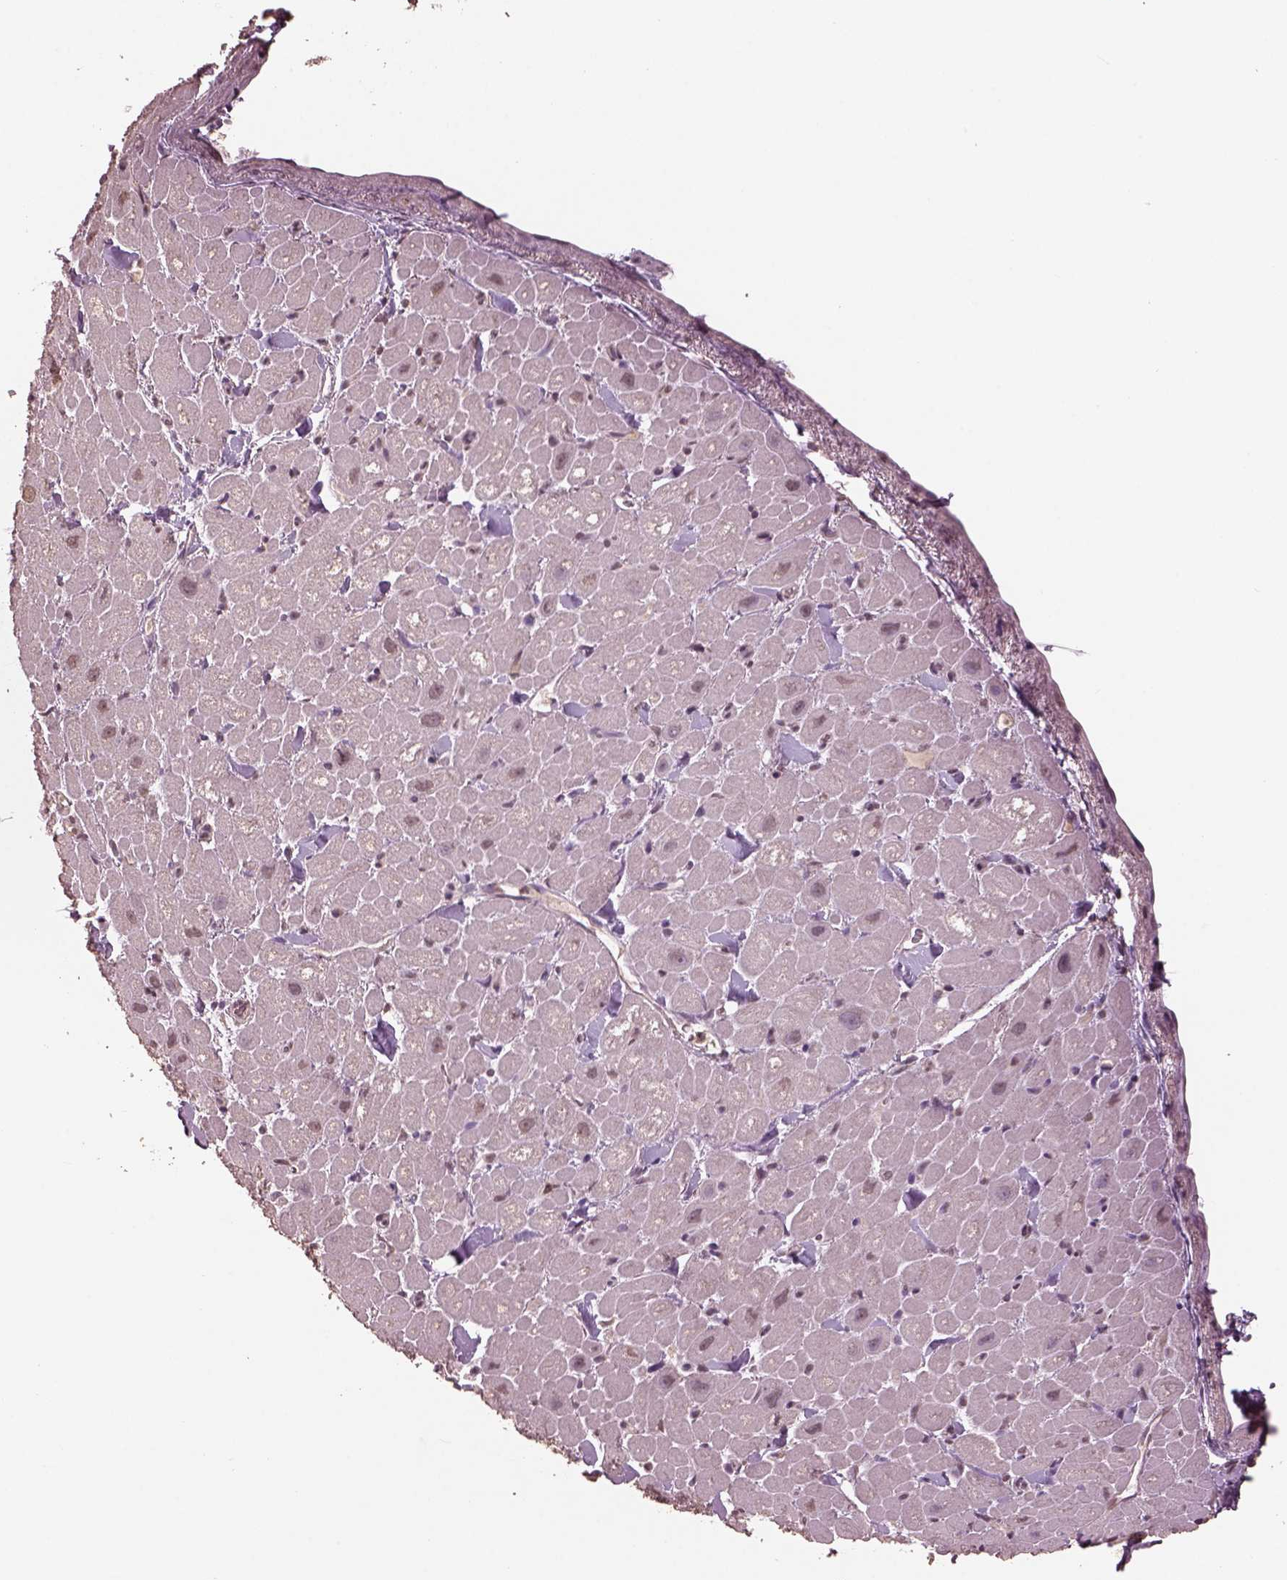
{"staining": {"intensity": "negative", "quantity": "none", "location": "none"}, "tissue": "heart muscle", "cell_type": "Cardiomyocytes", "image_type": "normal", "snomed": [{"axis": "morphology", "description": "Normal tissue, NOS"}, {"axis": "topography", "description": "Heart"}], "caption": "DAB (3,3'-diaminobenzidine) immunohistochemical staining of unremarkable human heart muscle reveals no significant staining in cardiomyocytes.", "gene": "CPT1C", "patient": {"sex": "male", "age": 60}}